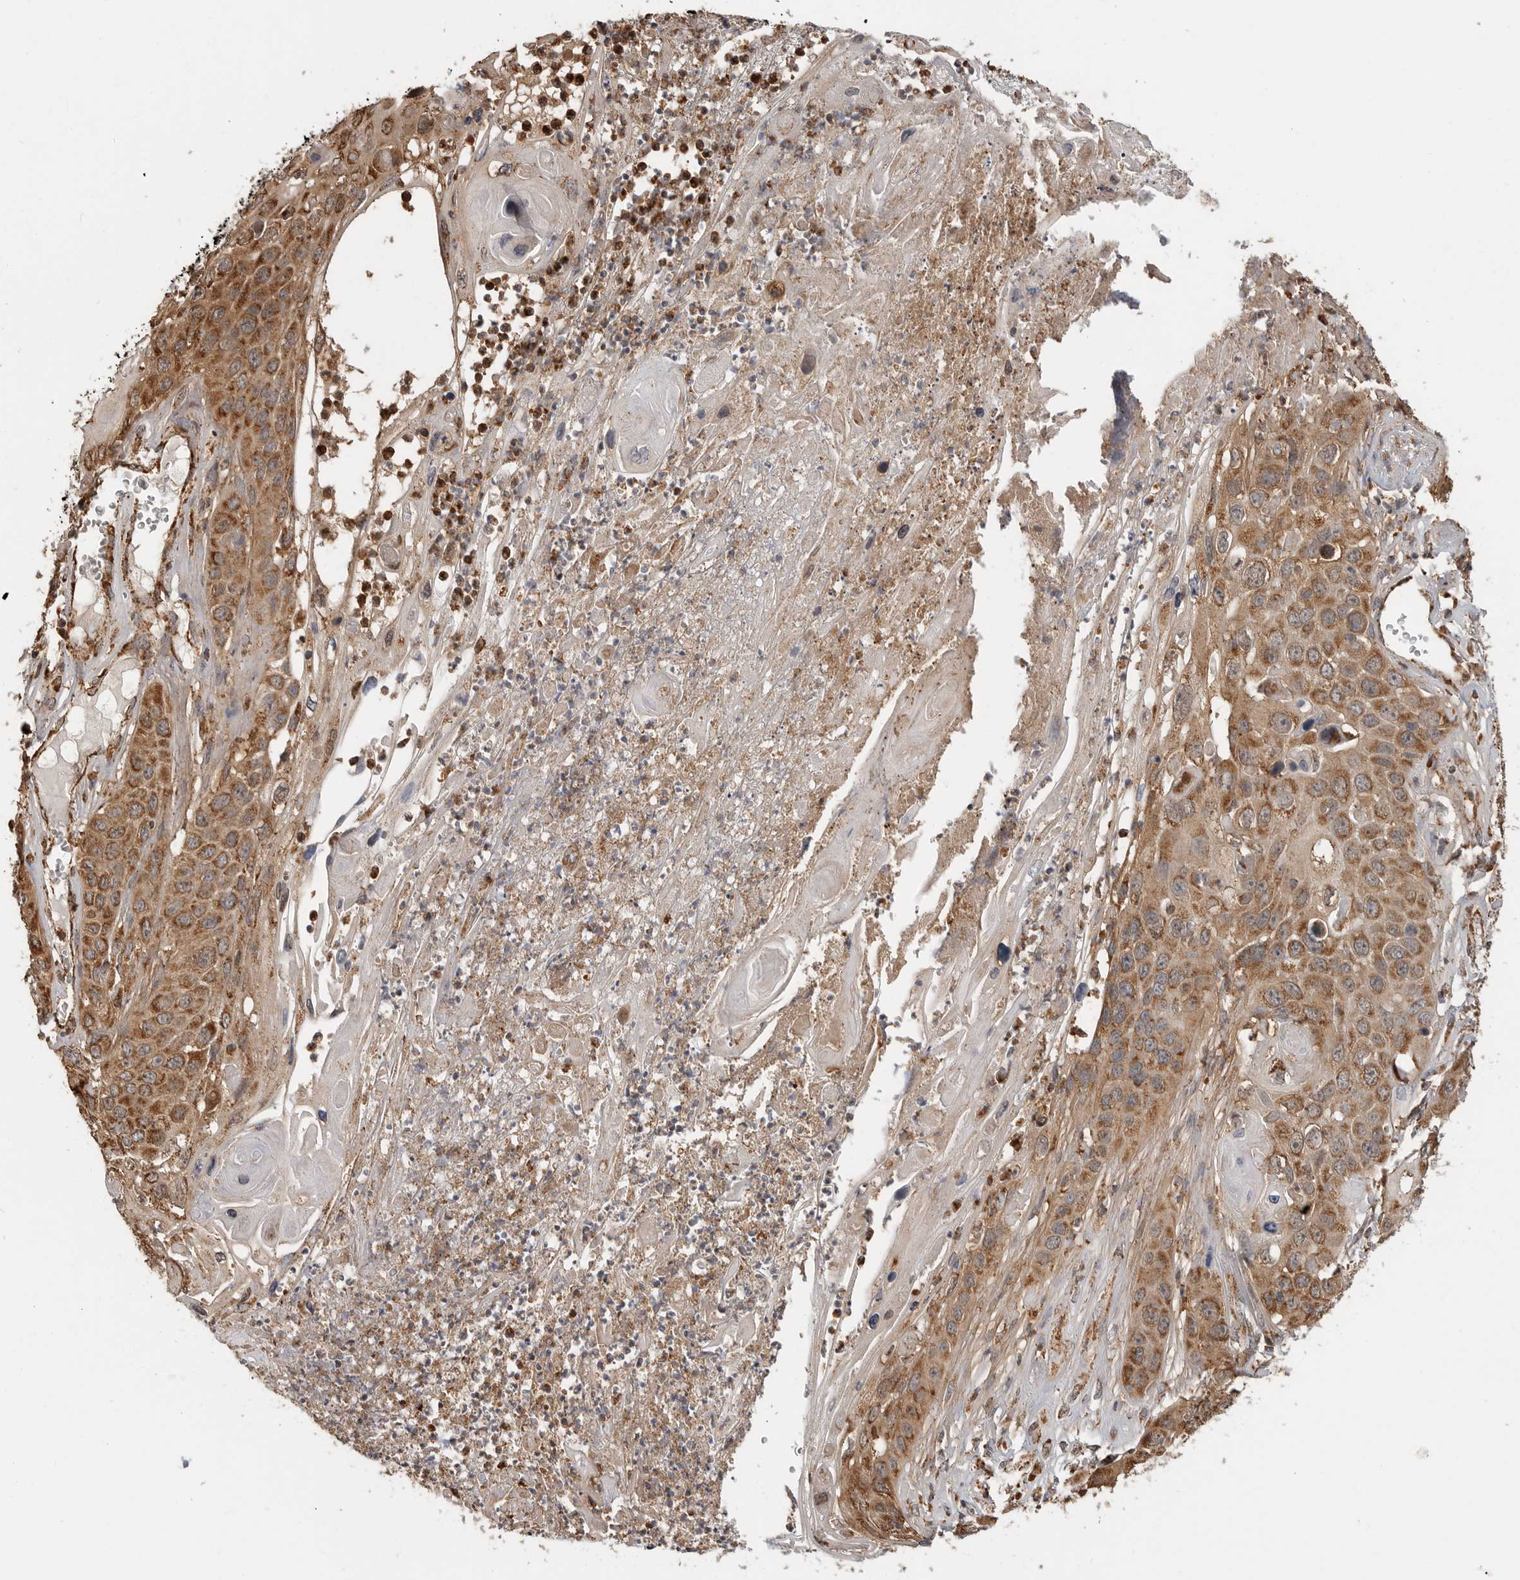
{"staining": {"intensity": "moderate", "quantity": ">75%", "location": "cytoplasmic/membranous"}, "tissue": "skin cancer", "cell_type": "Tumor cells", "image_type": "cancer", "snomed": [{"axis": "morphology", "description": "Squamous cell carcinoma, NOS"}, {"axis": "topography", "description": "Skin"}], "caption": "Brown immunohistochemical staining in skin cancer demonstrates moderate cytoplasmic/membranous expression in approximately >75% of tumor cells.", "gene": "GCNT2", "patient": {"sex": "male", "age": 55}}